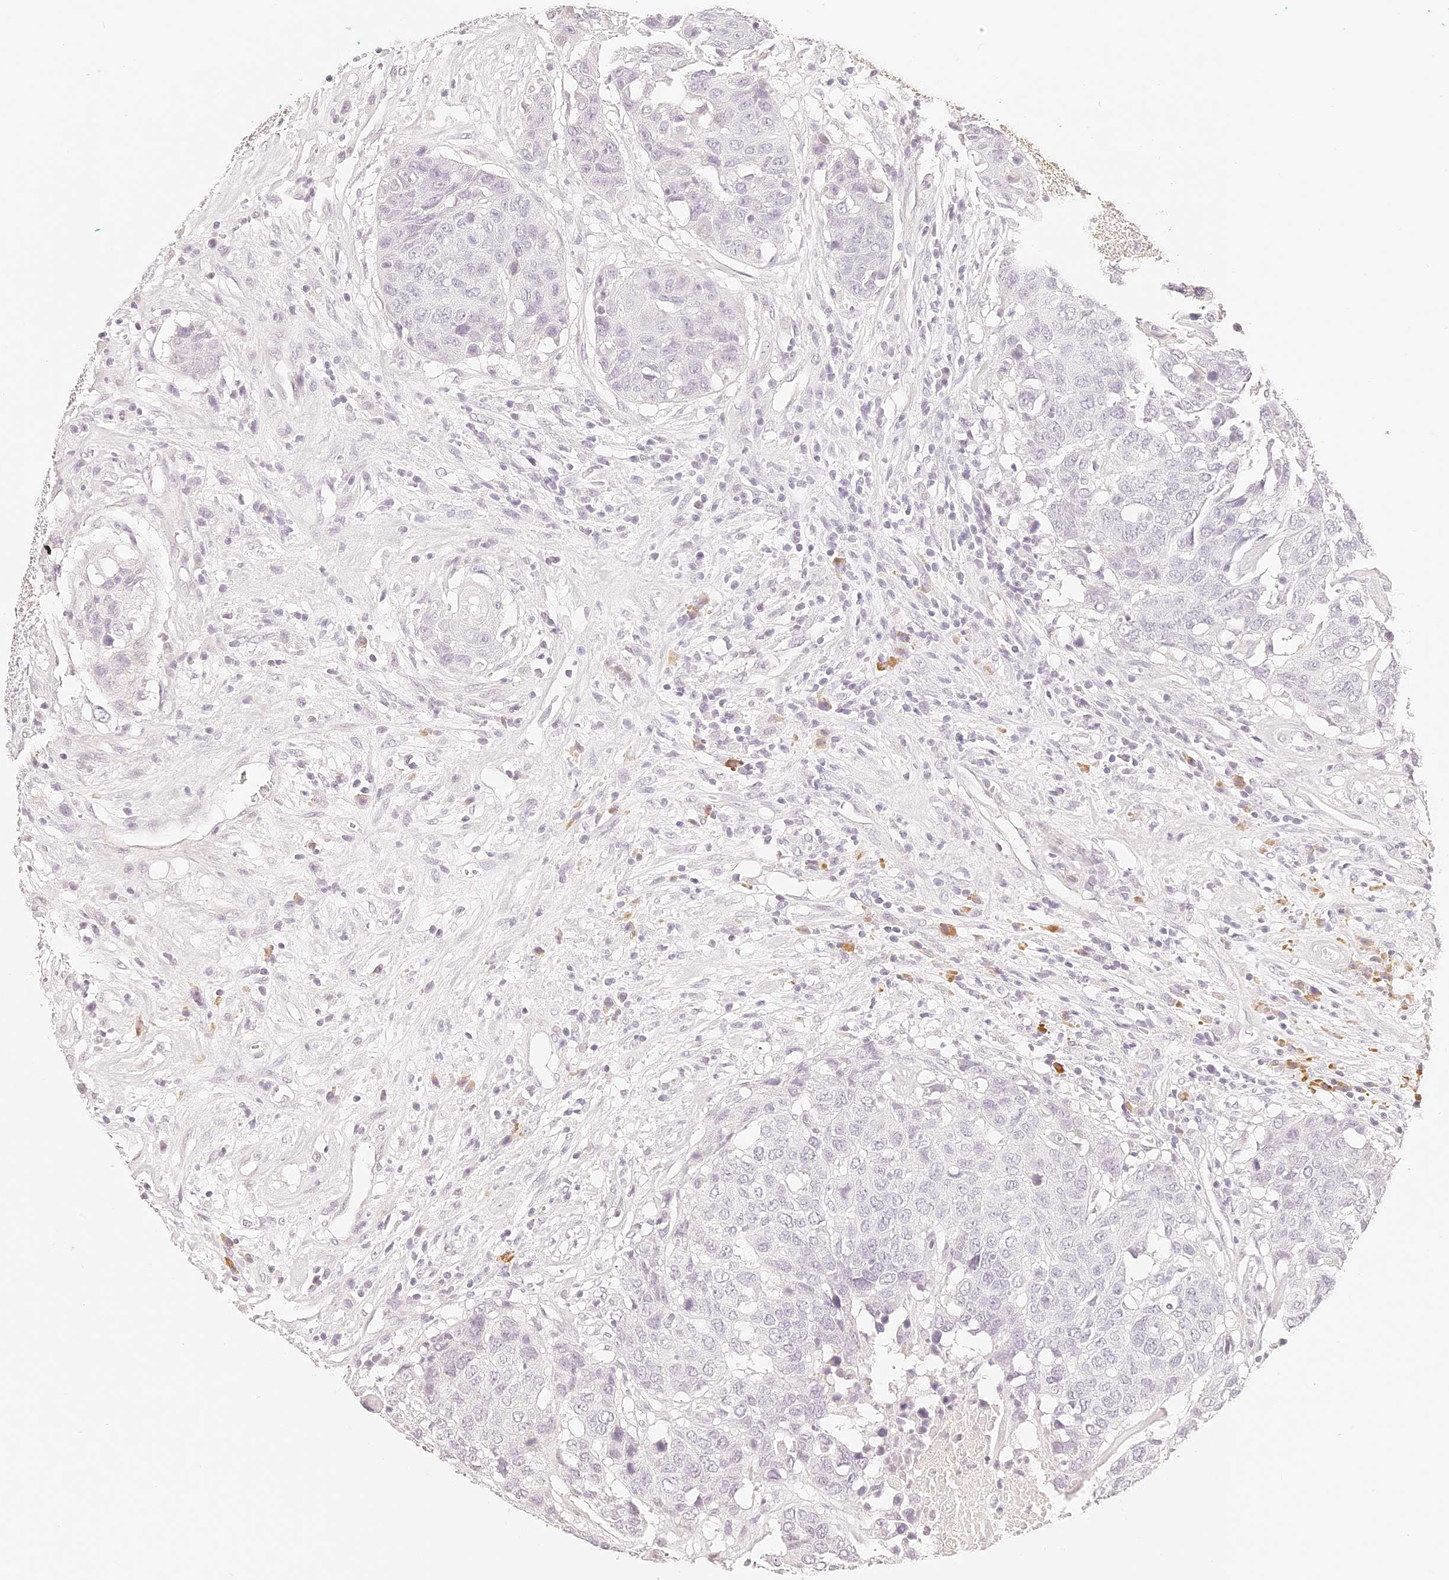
{"staining": {"intensity": "negative", "quantity": "none", "location": "none"}, "tissue": "head and neck cancer", "cell_type": "Tumor cells", "image_type": "cancer", "snomed": [{"axis": "morphology", "description": "Squamous cell carcinoma, NOS"}, {"axis": "topography", "description": "Head-Neck"}], "caption": "Human squamous cell carcinoma (head and neck) stained for a protein using IHC displays no positivity in tumor cells.", "gene": "TRIM45", "patient": {"sex": "male", "age": 66}}